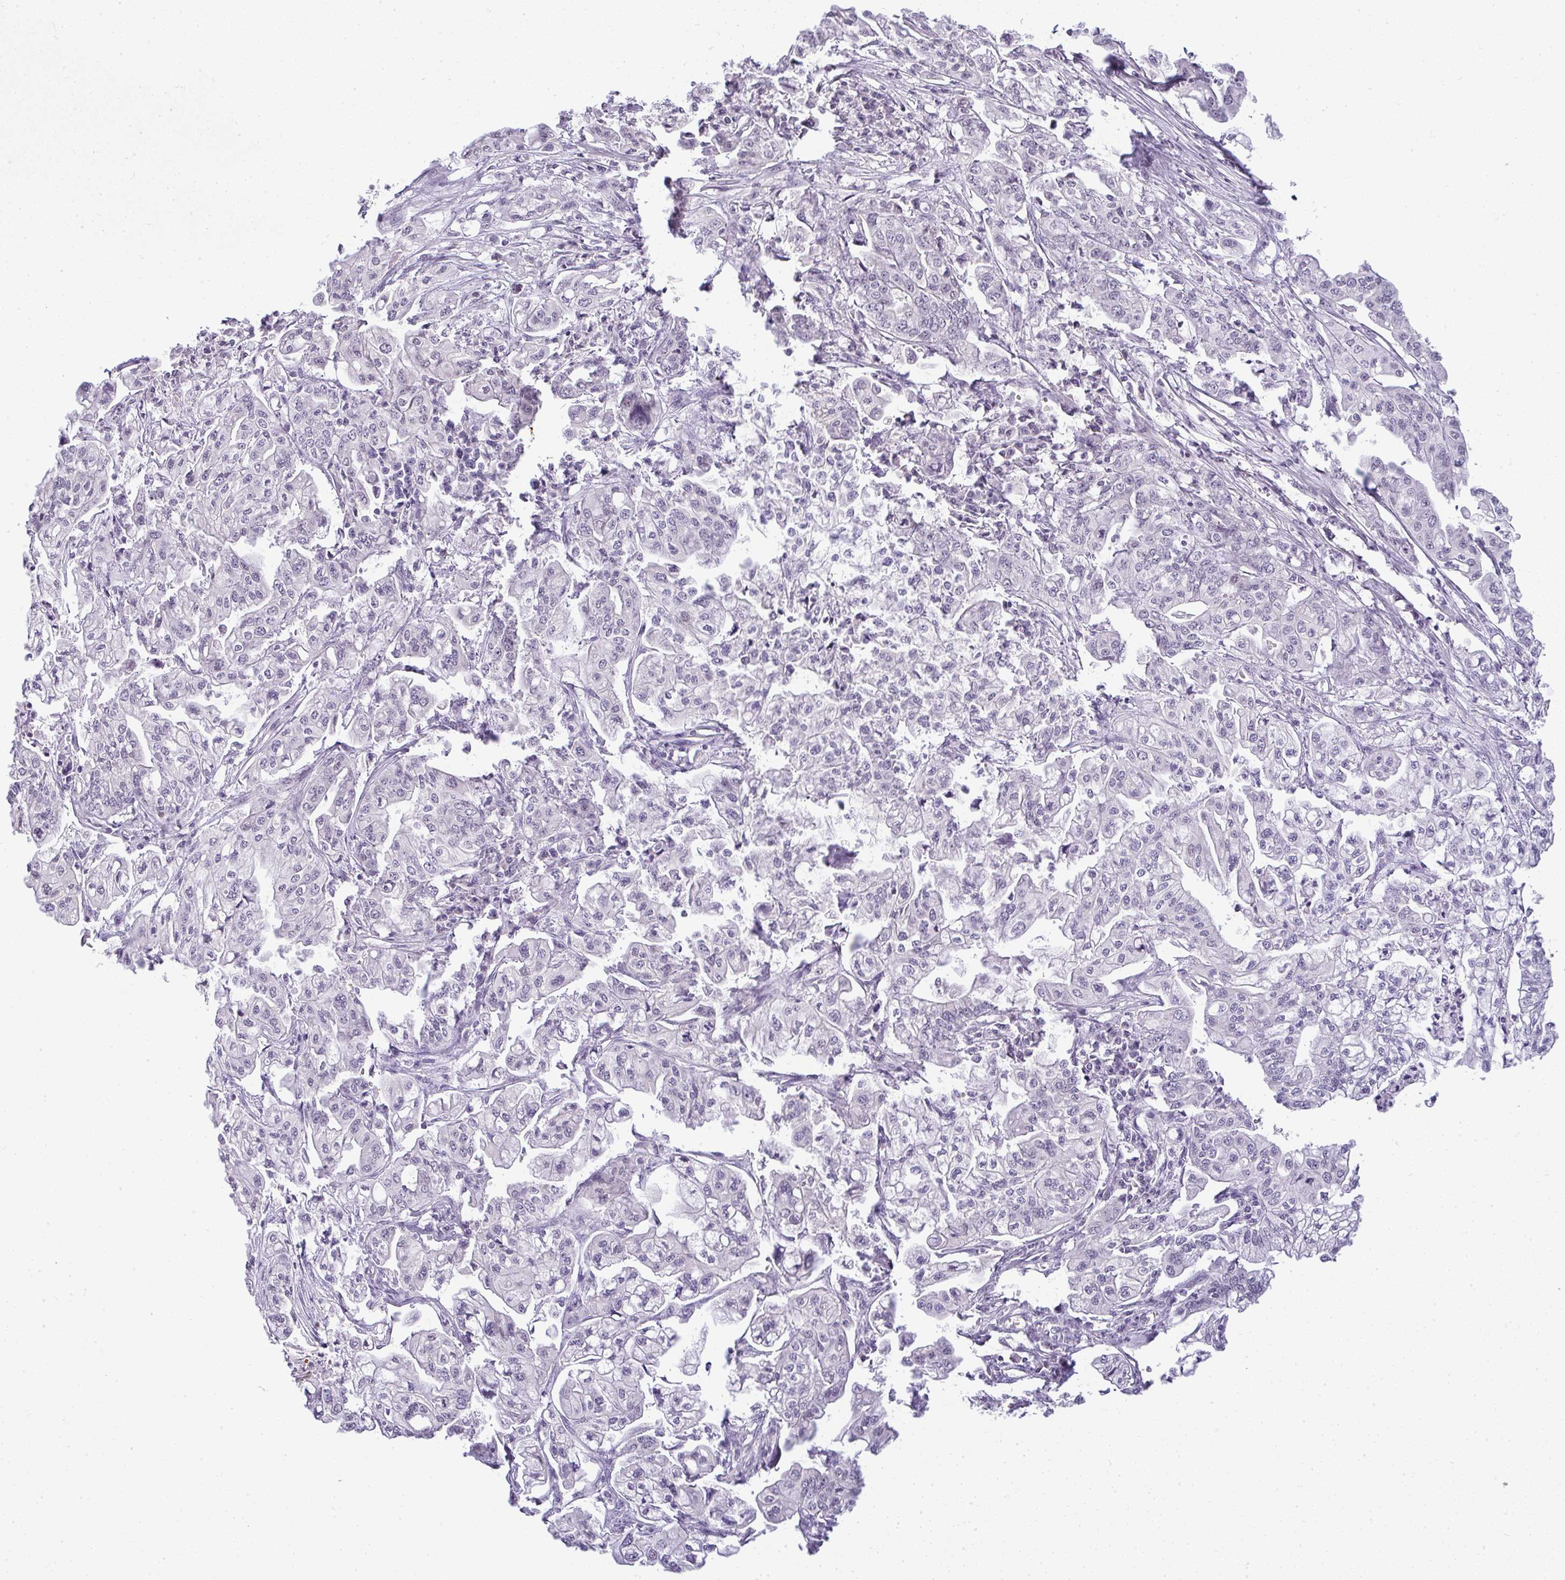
{"staining": {"intensity": "negative", "quantity": "none", "location": "none"}, "tissue": "pancreatic cancer", "cell_type": "Tumor cells", "image_type": "cancer", "snomed": [{"axis": "morphology", "description": "Adenocarcinoma, NOS"}, {"axis": "topography", "description": "Pancreas"}], "caption": "There is no significant expression in tumor cells of pancreatic cancer.", "gene": "CACNA1S", "patient": {"sex": "male", "age": 68}}